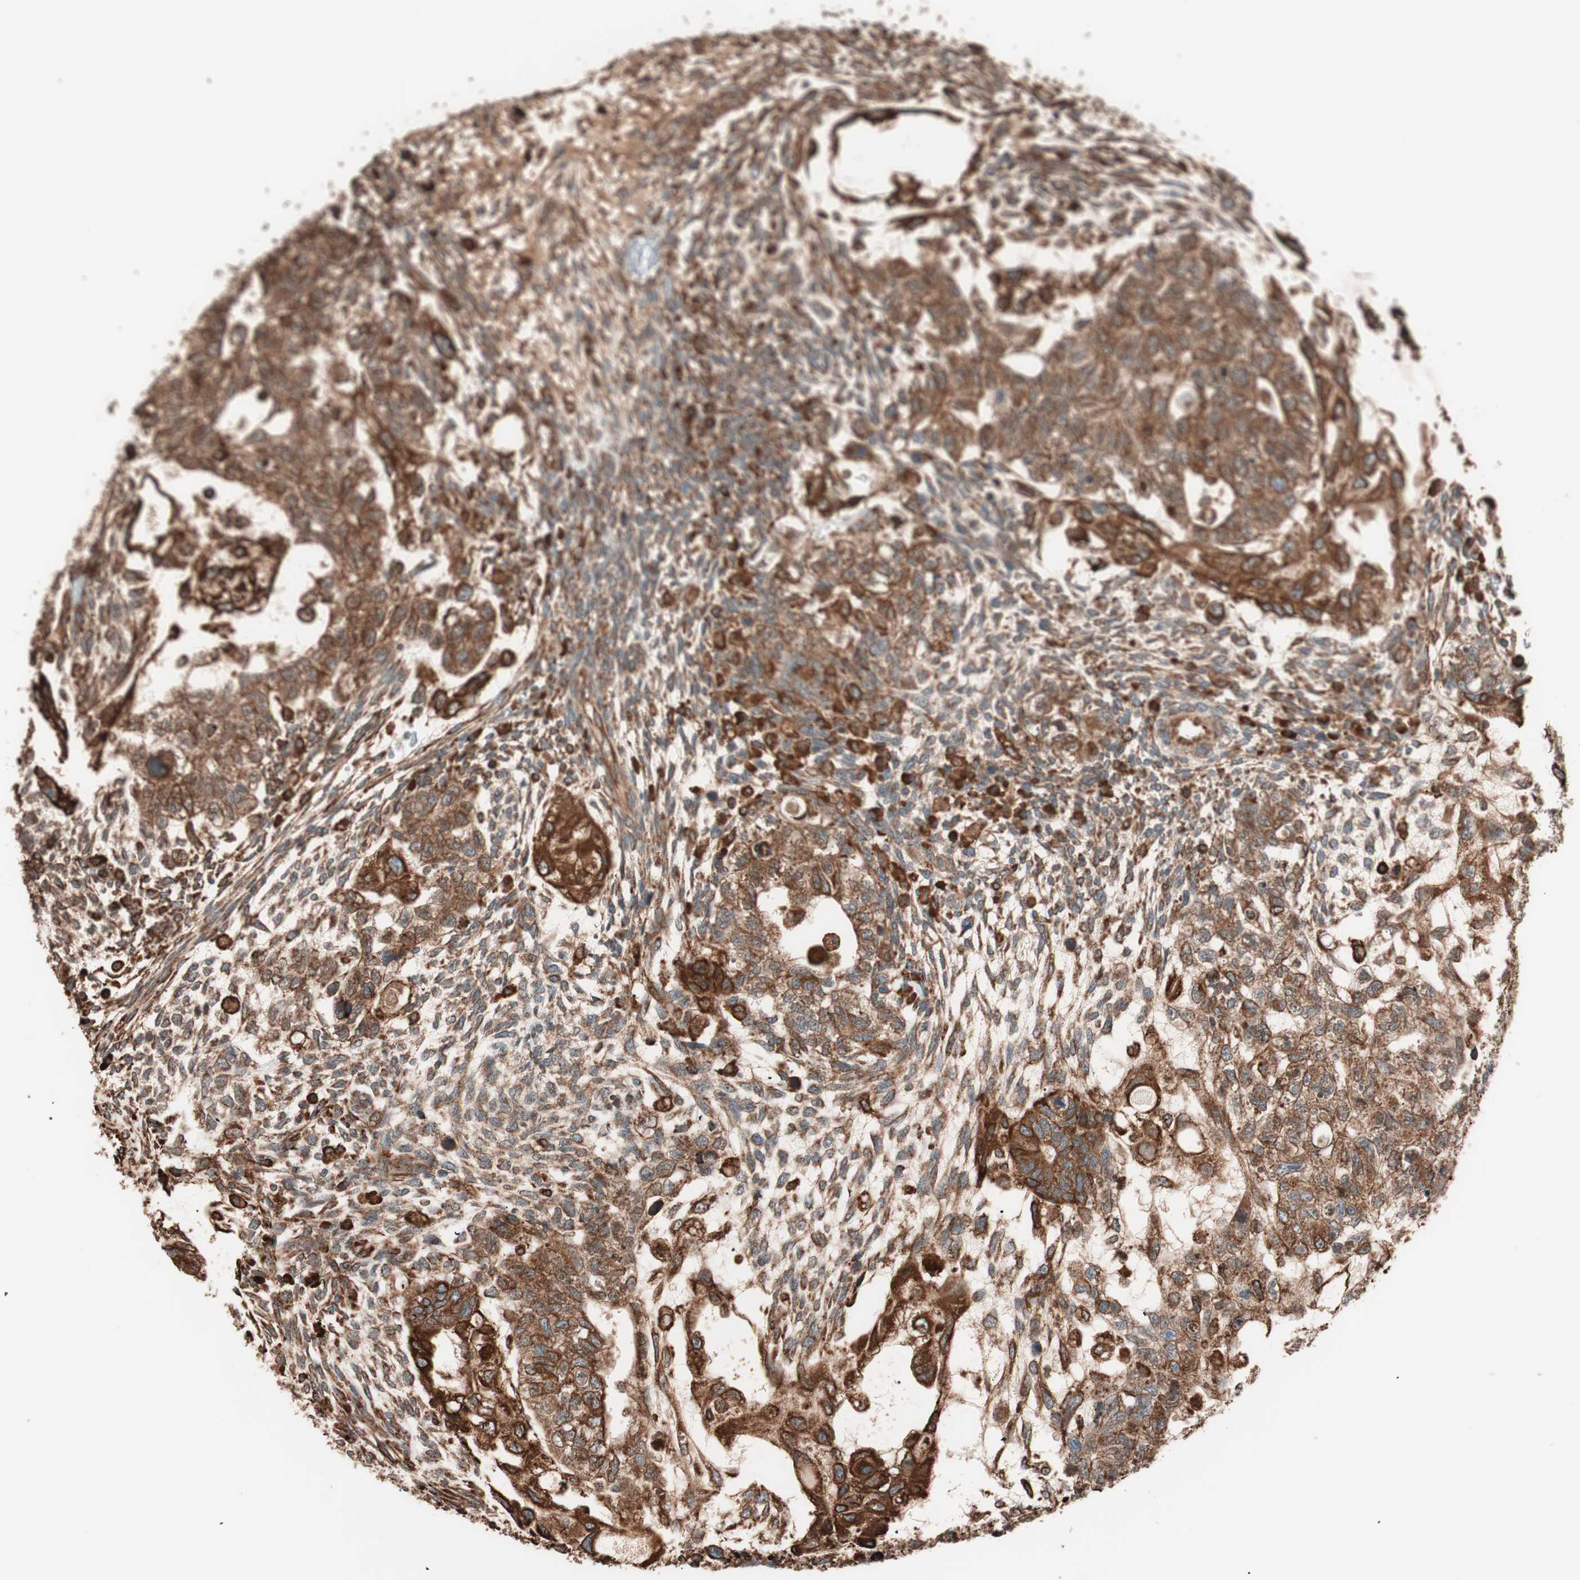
{"staining": {"intensity": "strong", "quantity": ">75%", "location": "cytoplasmic/membranous"}, "tissue": "testis cancer", "cell_type": "Tumor cells", "image_type": "cancer", "snomed": [{"axis": "morphology", "description": "Normal tissue, NOS"}, {"axis": "morphology", "description": "Carcinoma, Embryonal, NOS"}, {"axis": "topography", "description": "Testis"}], "caption": "This image displays immunohistochemistry (IHC) staining of testis embryonal carcinoma, with high strong cytoplasmic/membranous positivity in approximately >75% of tumor cells.", "gene": "VEGFA", "patient": {"sex": "male", "age": 36}}